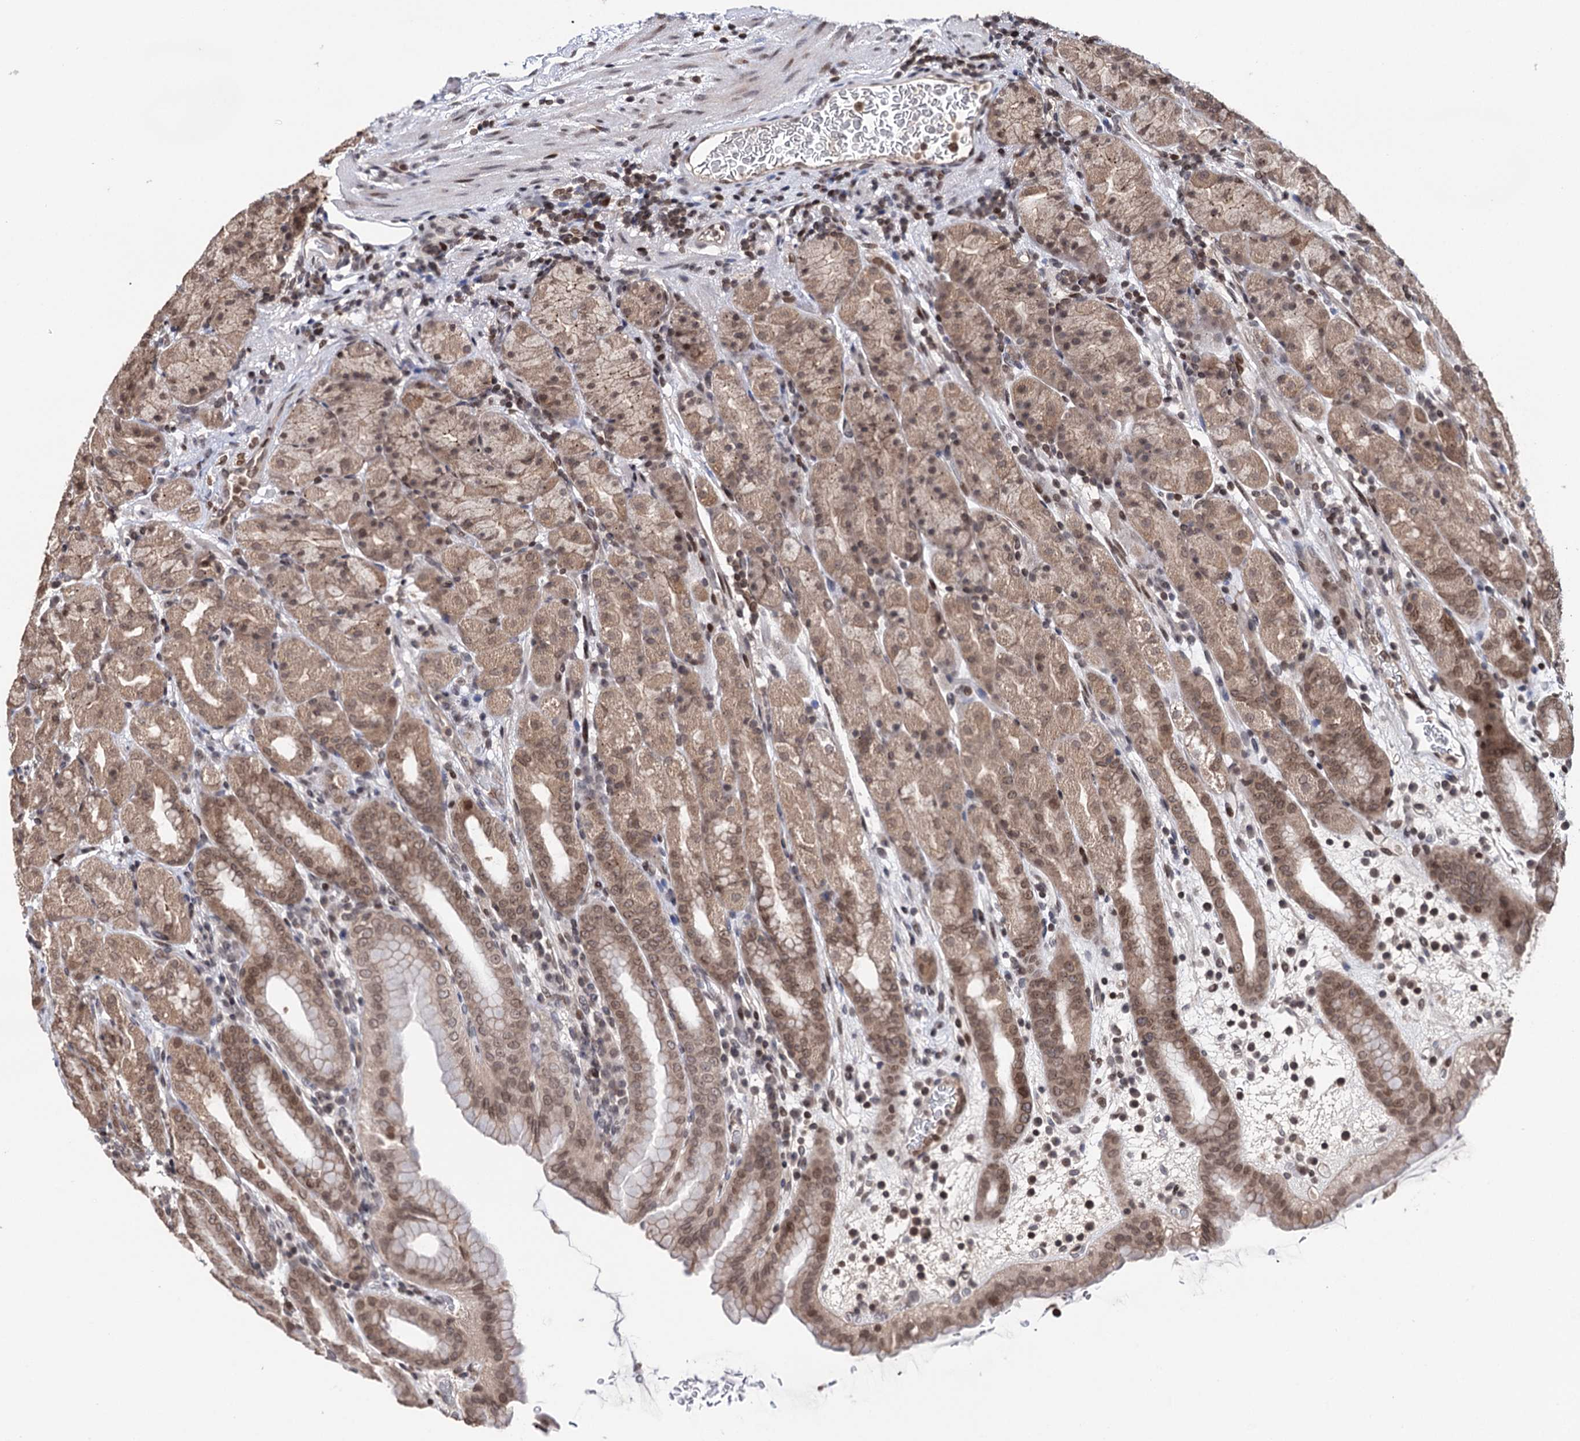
{"staining": {"intensity": "moderate", "quantity": ">75%", "location": "cytoplasmic/membranous,nuclear"}, "tissue": "stomach", "cell_type": "Glandular cells", "image_type": "normal", "snomed": [{"axis": "morphology", "description": "Normal tissue, NOS"}, {"axis": "topography", "description": "Stomach, upper"}], "caption": "Moderate cytoplasmic/membranous,nuclear expression is identified in about >75% of glandular cells in benign stomach.", "gene": "CCDC77", "patient": {"sex": "male", "age": 68}}